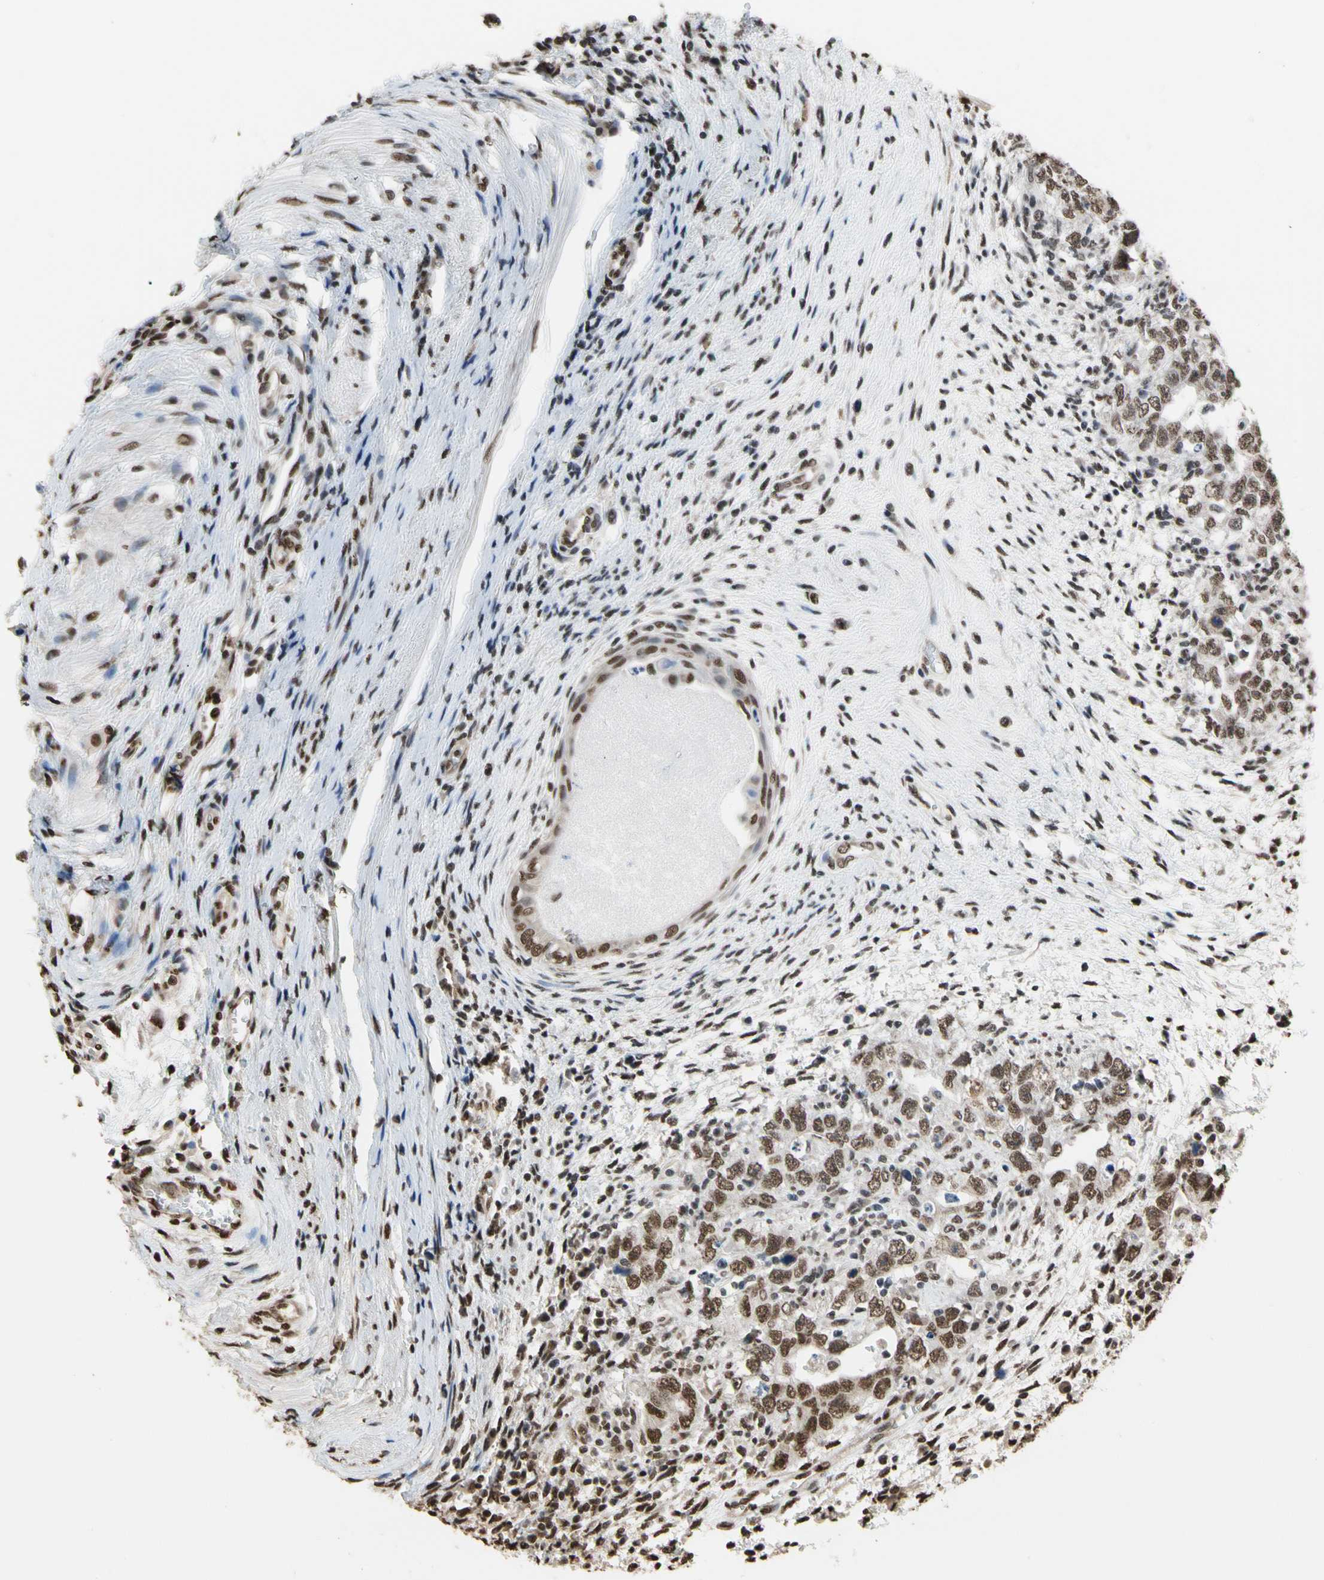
{"staining": {"intensity": "moderate", "quantity": ">75%", "location": "nuclear"}, "tissue": "testis cancer", "cell_type": "Tumor cells", "image_type": "cancer", "snomed": [{"axis": "morphology", "description": "Carcinoma, Embryonal, NOS"}, {"axis": "topography", "description": "Testis"}], "caption": "Human testis embryonal carcinoma stained with a protein marker exhibits moderate staining in tumor cells.", "gene": "HNRNPK", "patient": {"sex": "male", "age": 26}}